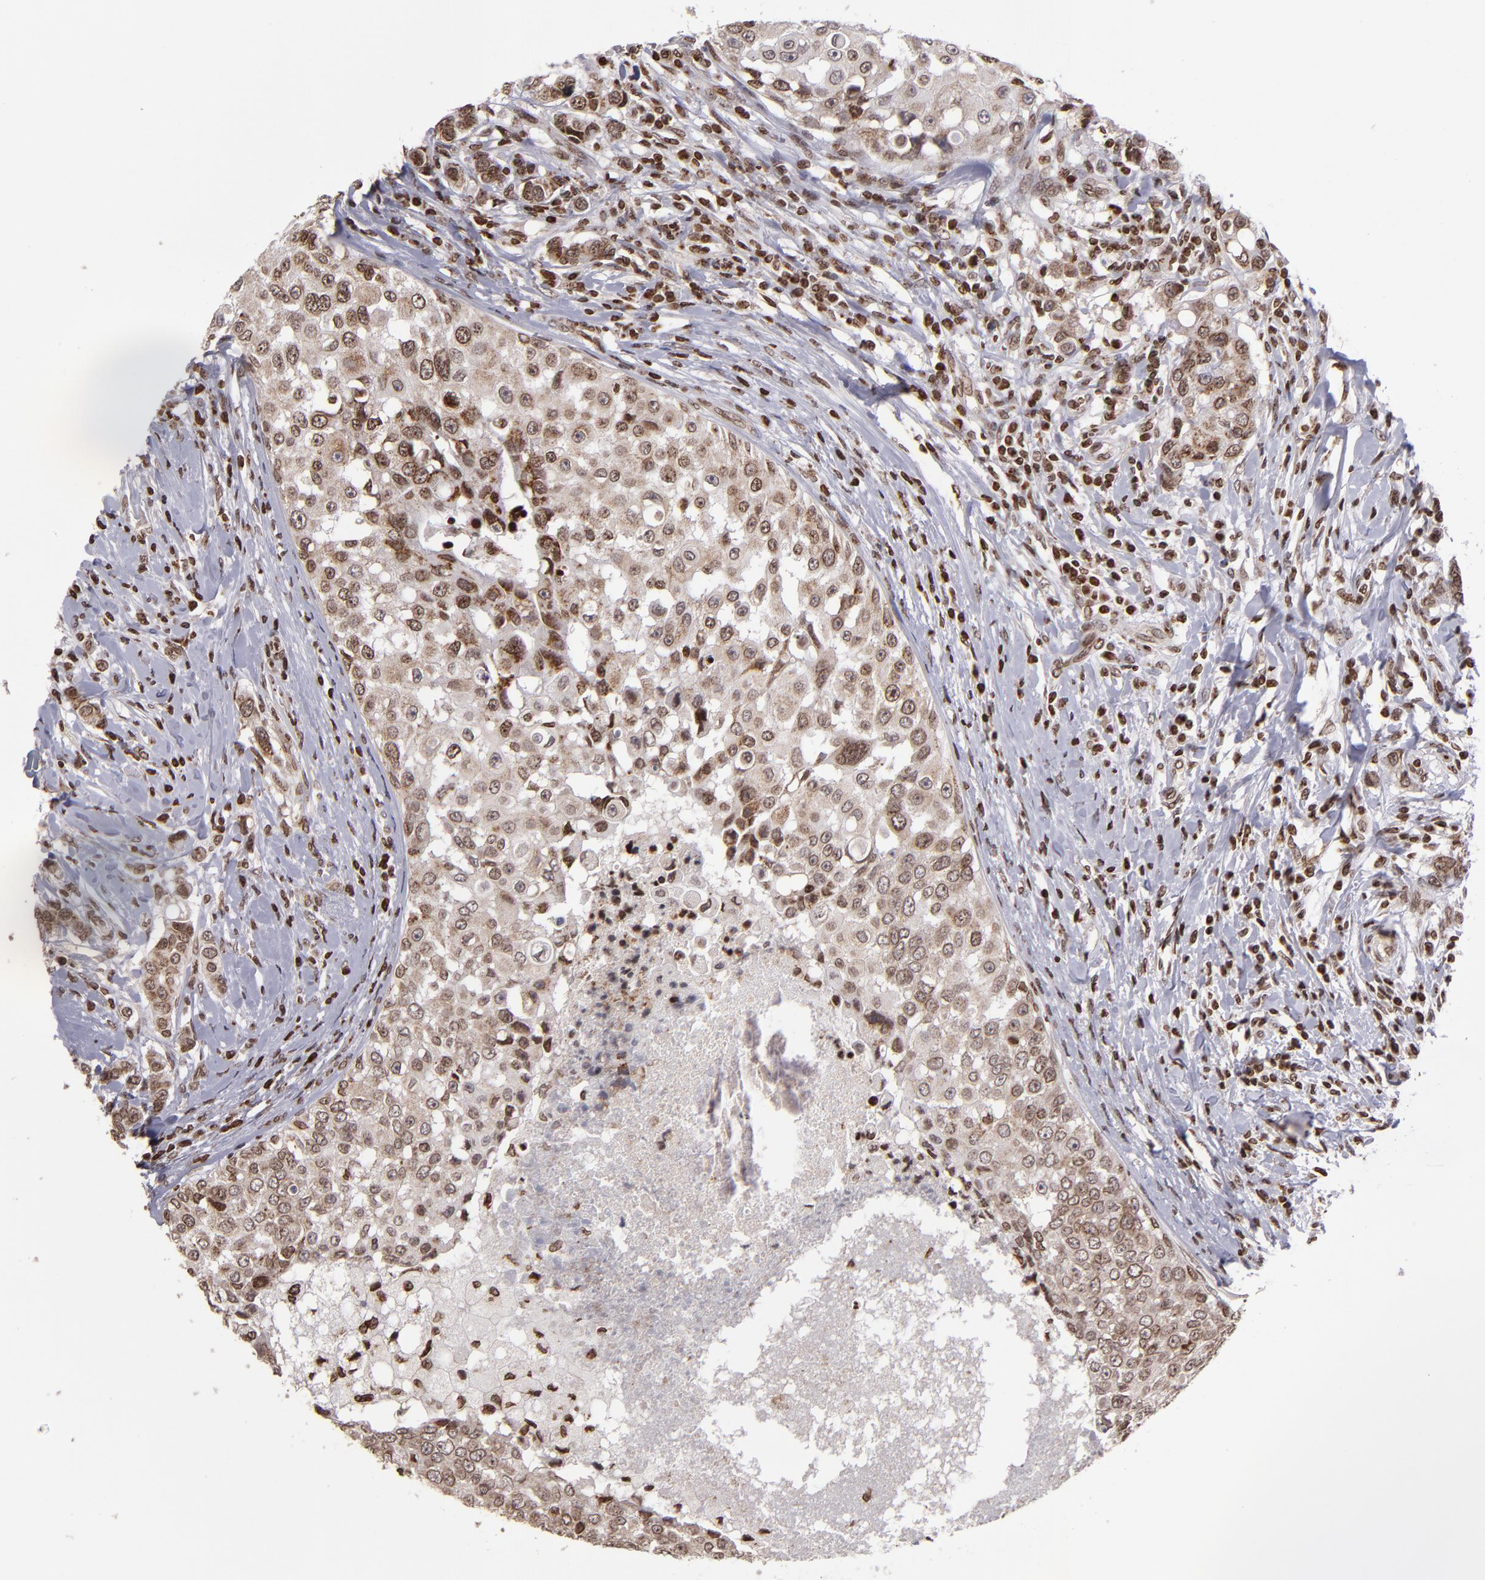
{"staining": {"intensity": "moderate", "quantity": ">75%", "location": "cytoplasmic/membranous,nuclear"}, "tissue": "breast cancer", "cell_type": "Tumor cells", "image_type": "cancer", "snomed": [{"axis": "morphology", "description": "Duct carcinoma"}, {"axis": "topography", "description": "Breast"}], "caption": "IHC image of neoplastic tissue: intraductal carcinoma (breast) stained using immunohistochemistry exhibits medium levels of moderate protein expression localized specifically in the cytoplasmic/membranous and nuclear of tumor cells, appearing as a cytoplasmic/membranous and nuclear brown color.", "gene": "CSDC2", "patient": {"sex": "female", "age": 27}}